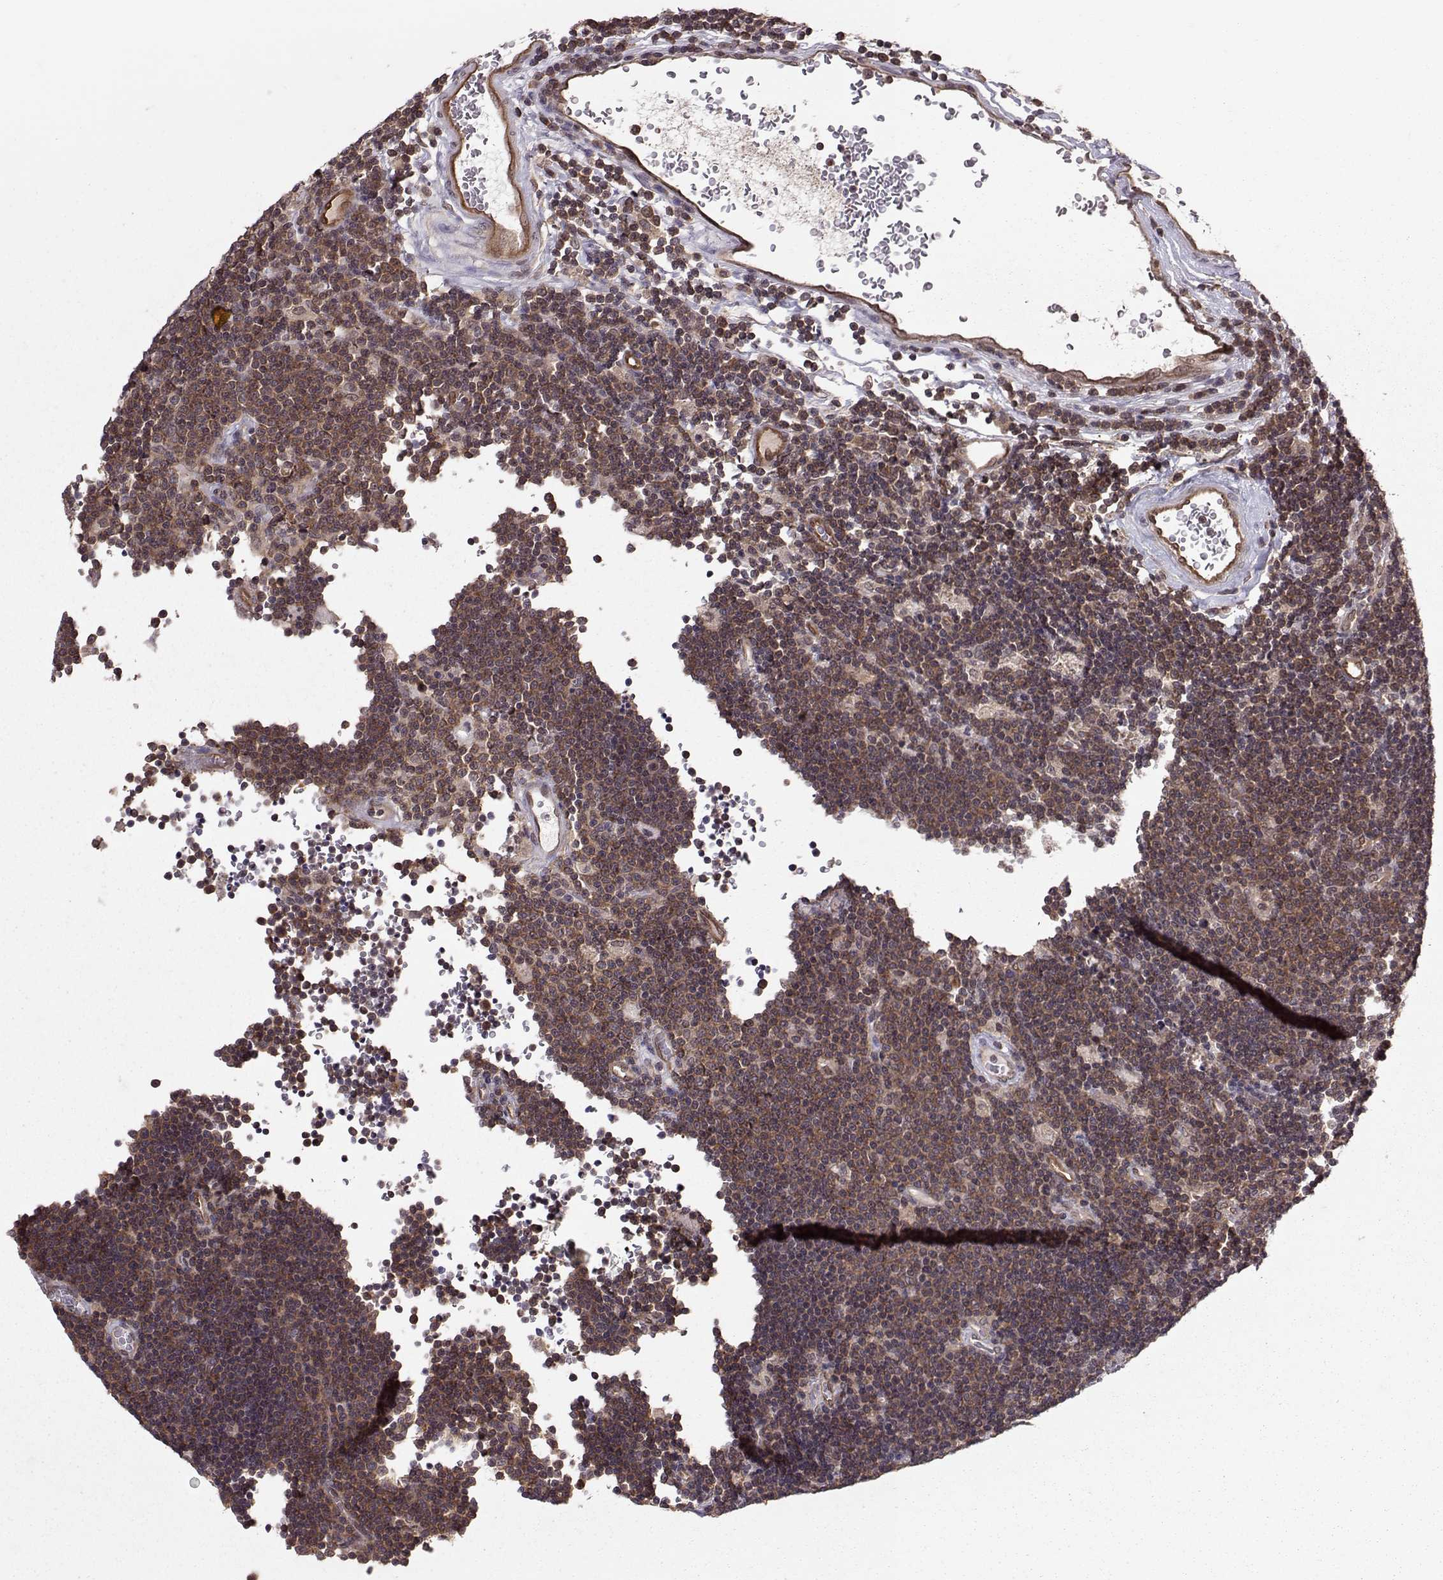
{"staining": {"intensity": "weak", "quantity": ">75%", "location": "cytoplasmic/membranous"}, "tissue": "lymphoma", "cell_type": "Tumor cells", "image_type": "cancer", "snomed": [{"axis": "morphology", "description": "Malignant lymphoma, non-Hodgkin's type, Low grade"}, {"axis": "topography", "description": "Brain"}], "caption": "Immunohistochemistry (IHC) micrograph of neoplastic tissue: human malignant lymphoma, non-Hodgkin's type (low-grade) stained using immunohistochemistry (IHC) exhibits low levels of weak protein expression localized specifically in the cytoplasmic/membranous of tumor cells, appearing as a cytoplasmic/membranous brown color.", "gene": "PPP2R2A", "patient": {"sex": "female", "age": 66}}